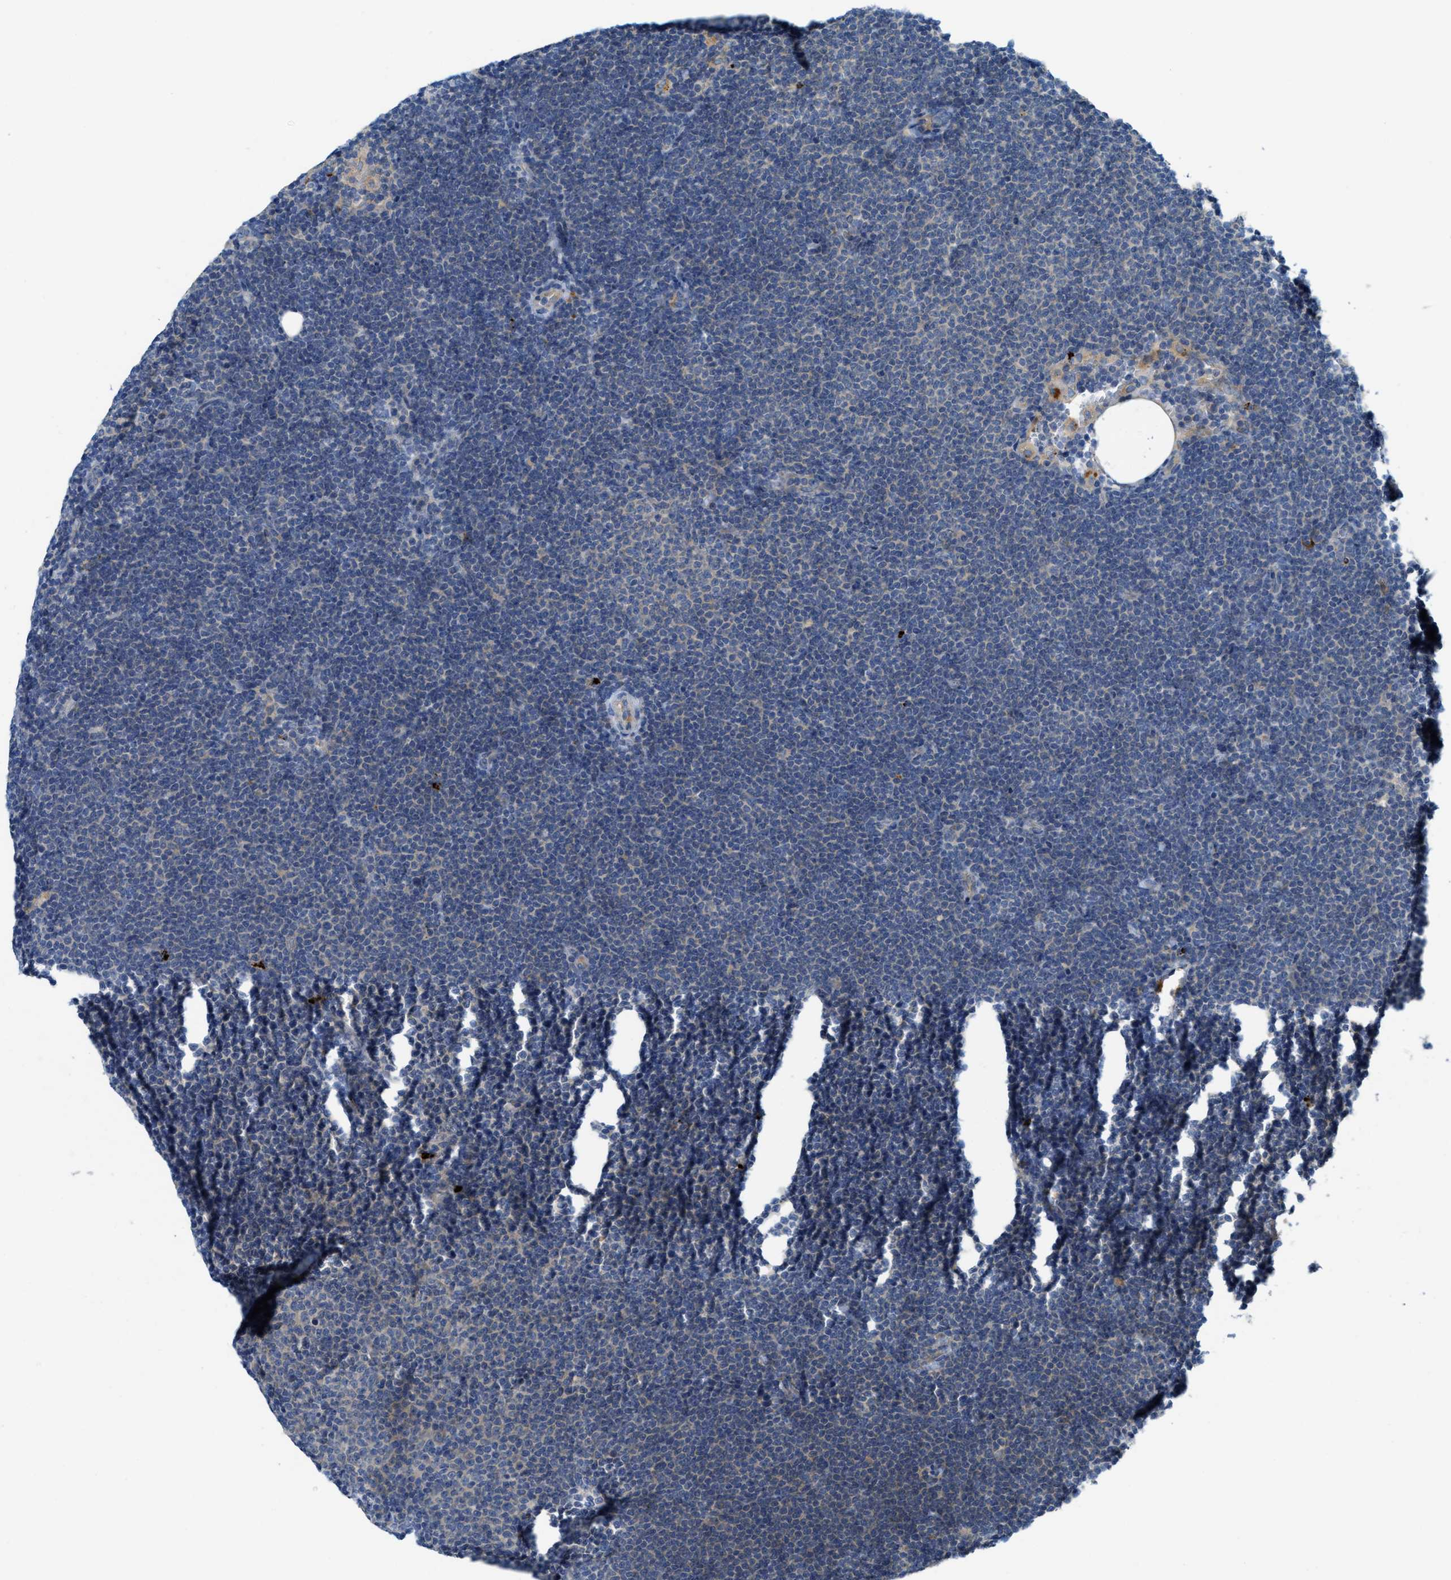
{"staining": {"intensity": "negative", "quantity": "none", "location": "none"}, "tissue": "lymphoma", "cell_type": "Tumor cells", "image_type": "cancer", "snomed": [{"axis": "morphology", "description": "Malignant lymphoma, non-Hodgkin's type, Low grade"}, {"axis": "topography", "description": "Lymph node"}], "caption": "Malignant lymphoma, non-Hodgkin's type (low-grade) was stained to show a protein in brown. There is no significant expression in tumor cells.", "gene": "KLHDC10", "patient": {"sex": "female", "age": 53}}